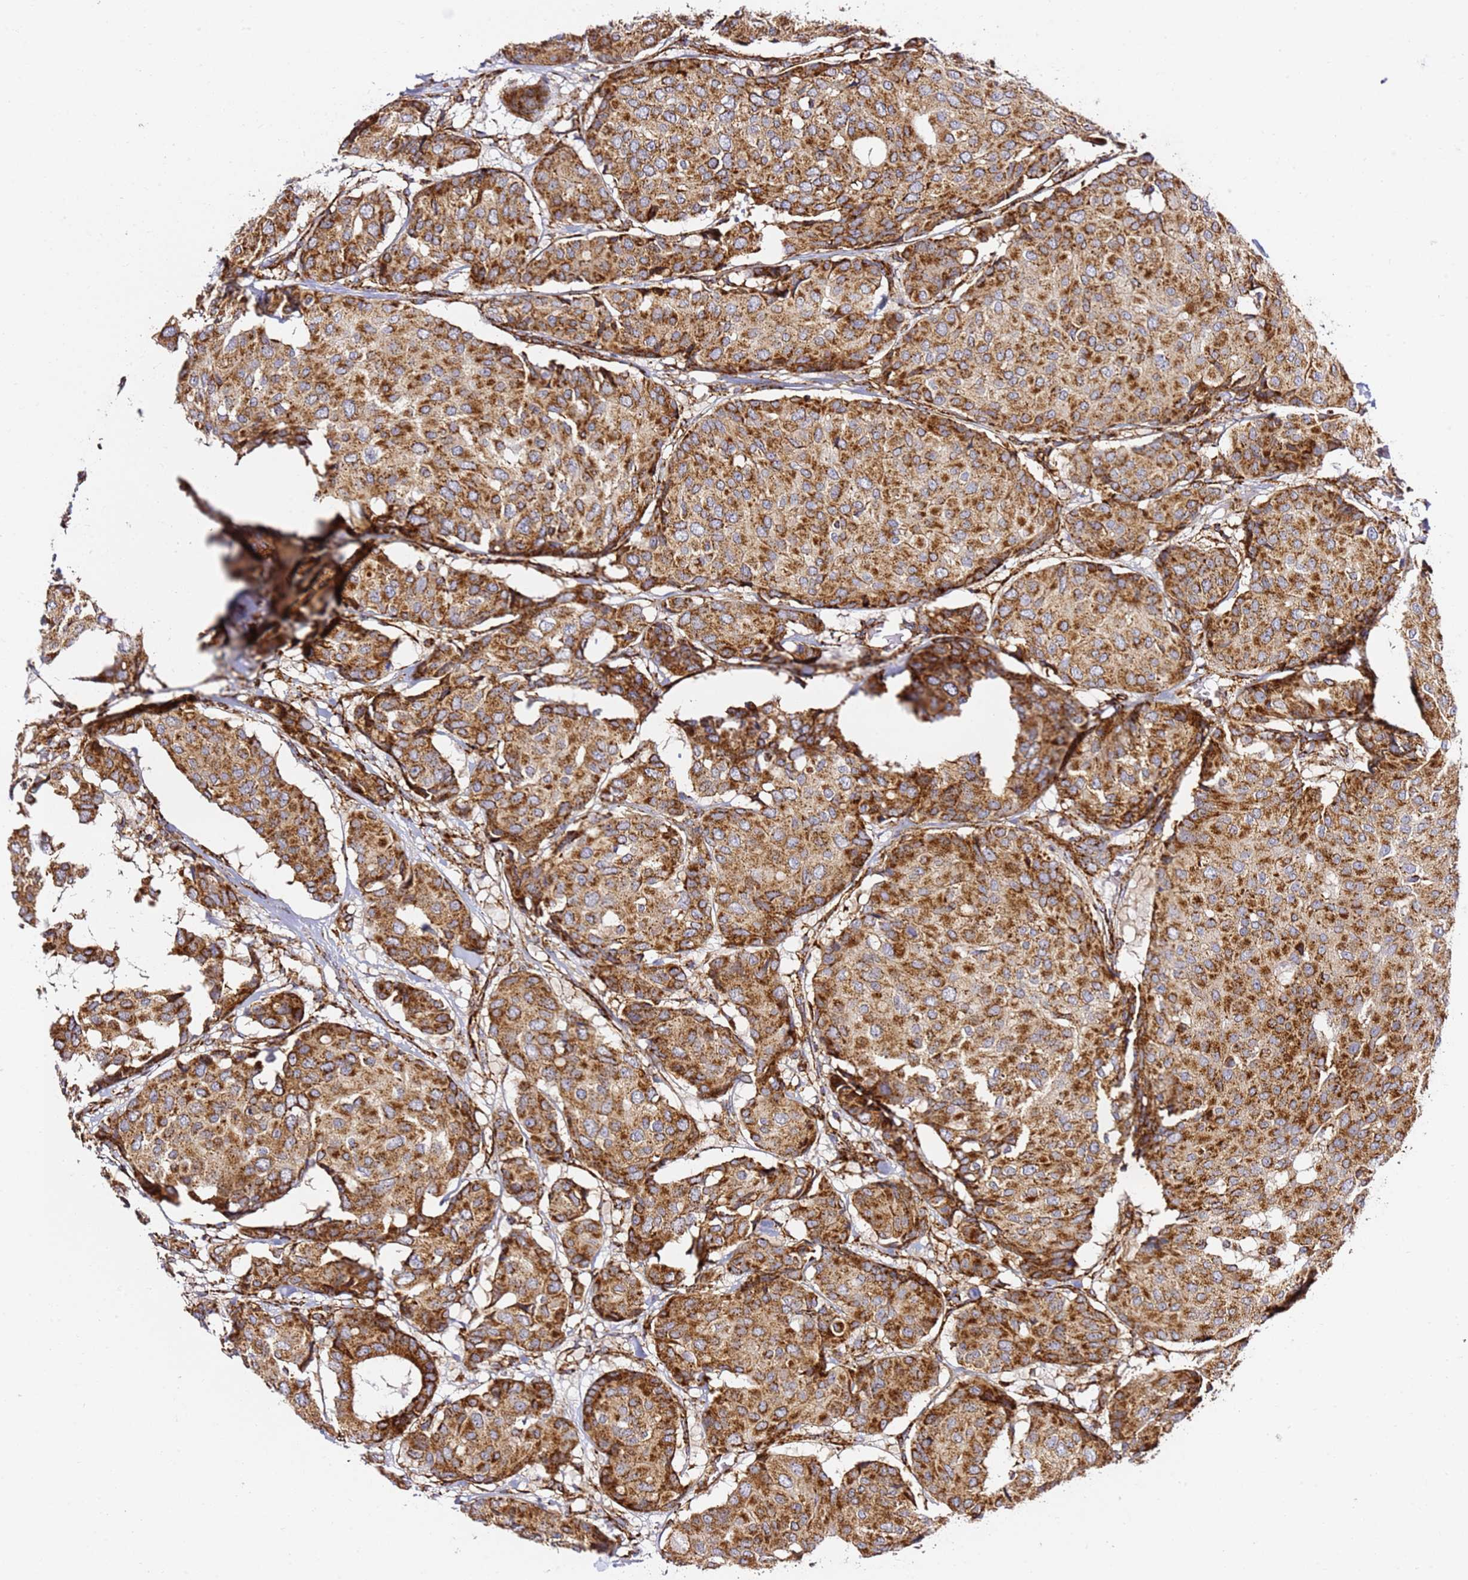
{"staining": {"intensity": "strong", "quantity": ">75%", "location": "cytoplasmic/membranous"}, "tissue": "breast cancer", "cell_type": "Tumor cells", "image_type": "cancer", "snomed": [{"axis": "morphology", "description": "Duct carcinoma"}, {"axis": "topography", "description": "Breast"}], "caption": "Immunohistochemical staining of breast cancer (infiltrating ductal carcinoma) demonstrates high levels of strong cytoplasmic/membranous protein staining in approximately >75% of tumor cells. (DAB (3,3'-diaminobenzidine) IHC, brown staining for protein, blue staining for nuclei).", "gene": "NDUFA3", "patient": {"sex": "female", "age": 75}}